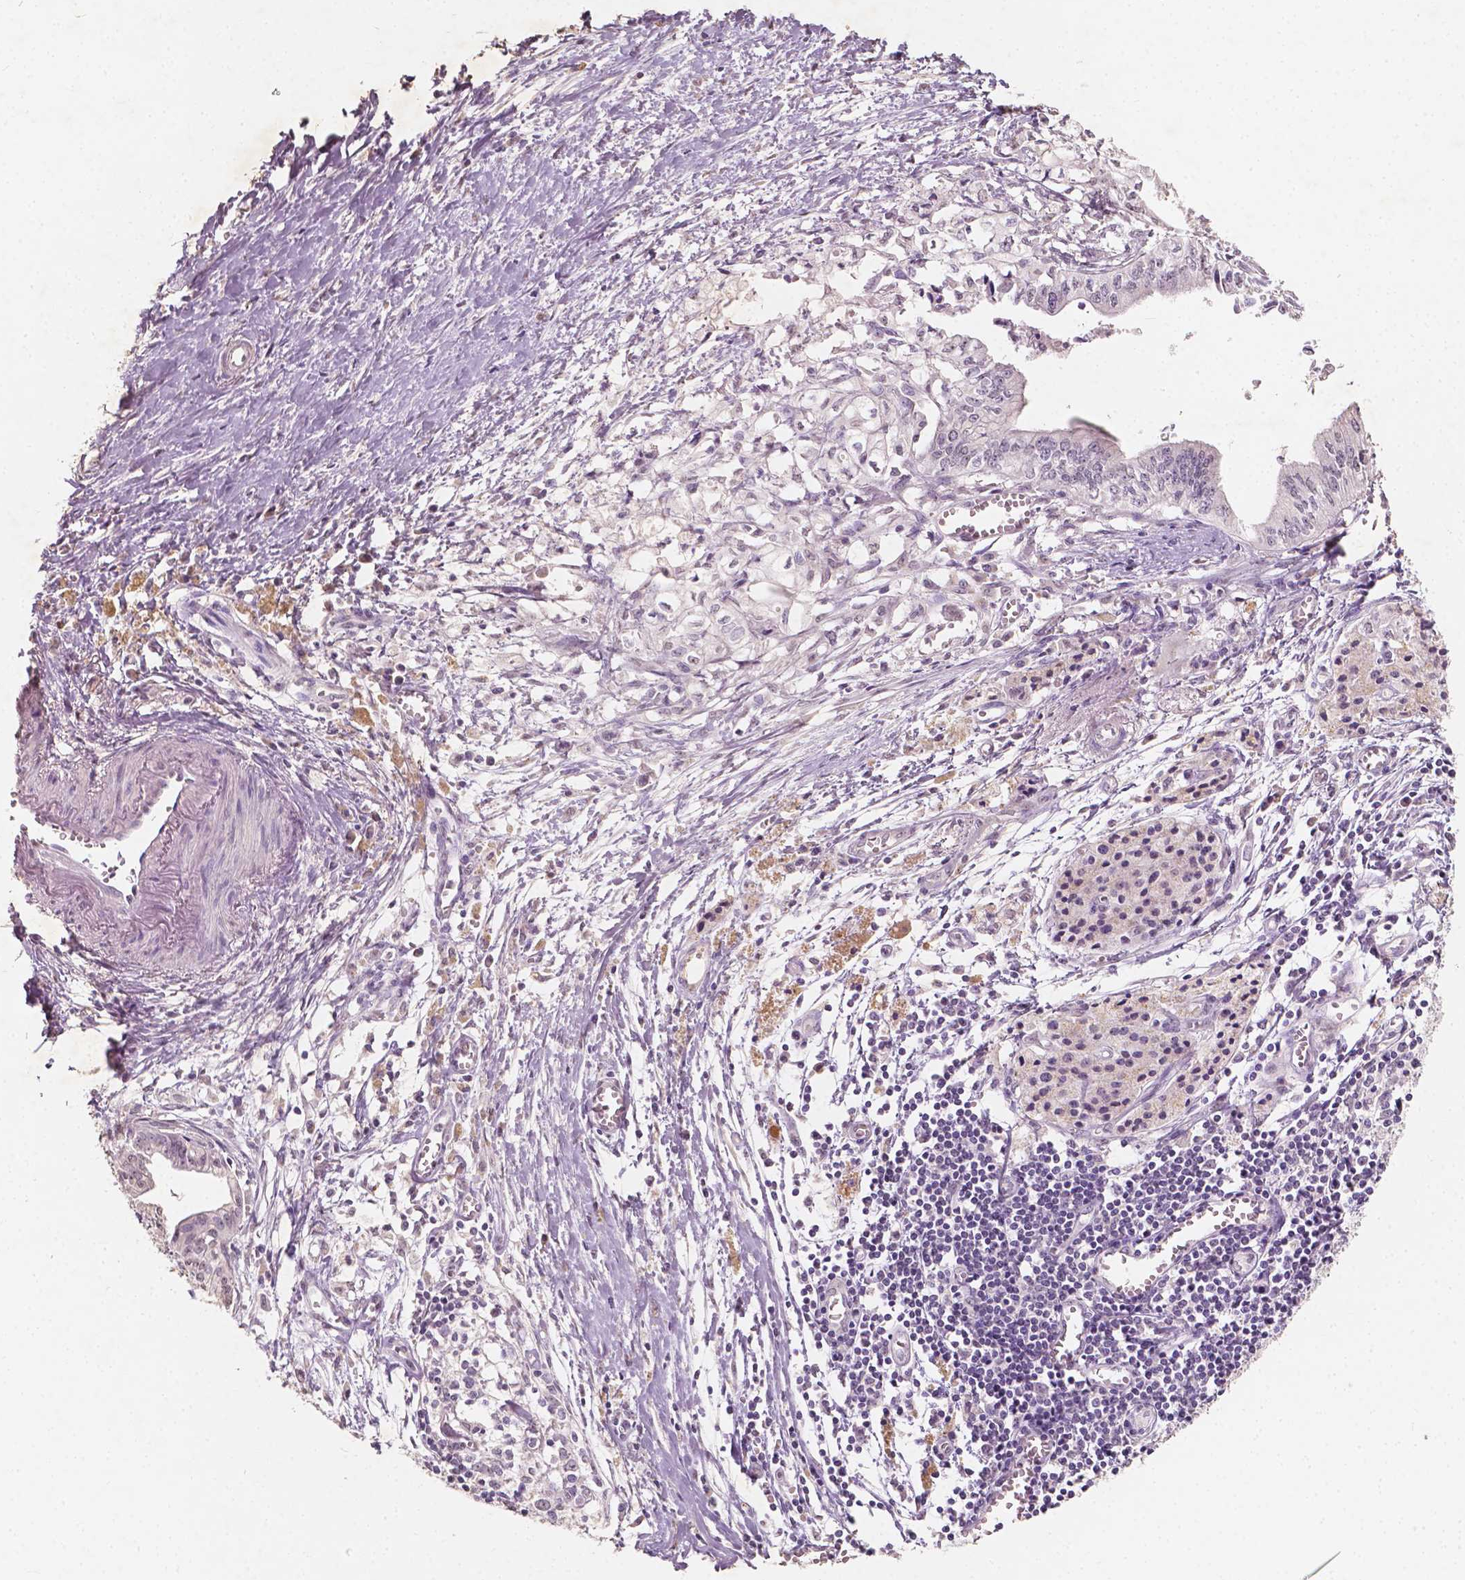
{"staining": {"intensity": "negative", "quantity": "none", "location": "none"}, "tissue": "pancreatic cancer", "cell_type": "Tumor cells", "image_type": "cancer", "snomed": [{"axis": "morphology", "description": "Adenocarcinoma, NOS"}, {"axis": "topography", "description": "Pancreas"}], "caption": "Immunohistochemistry micrograph of neoplastic tissue: pancreatic cancer stained with DAB (3,3'-diaminobenzidine) displays no significant protein positivity in tumor cells.", "gene": "SOX15", "patient": {"sex": "female", "age": 61}}